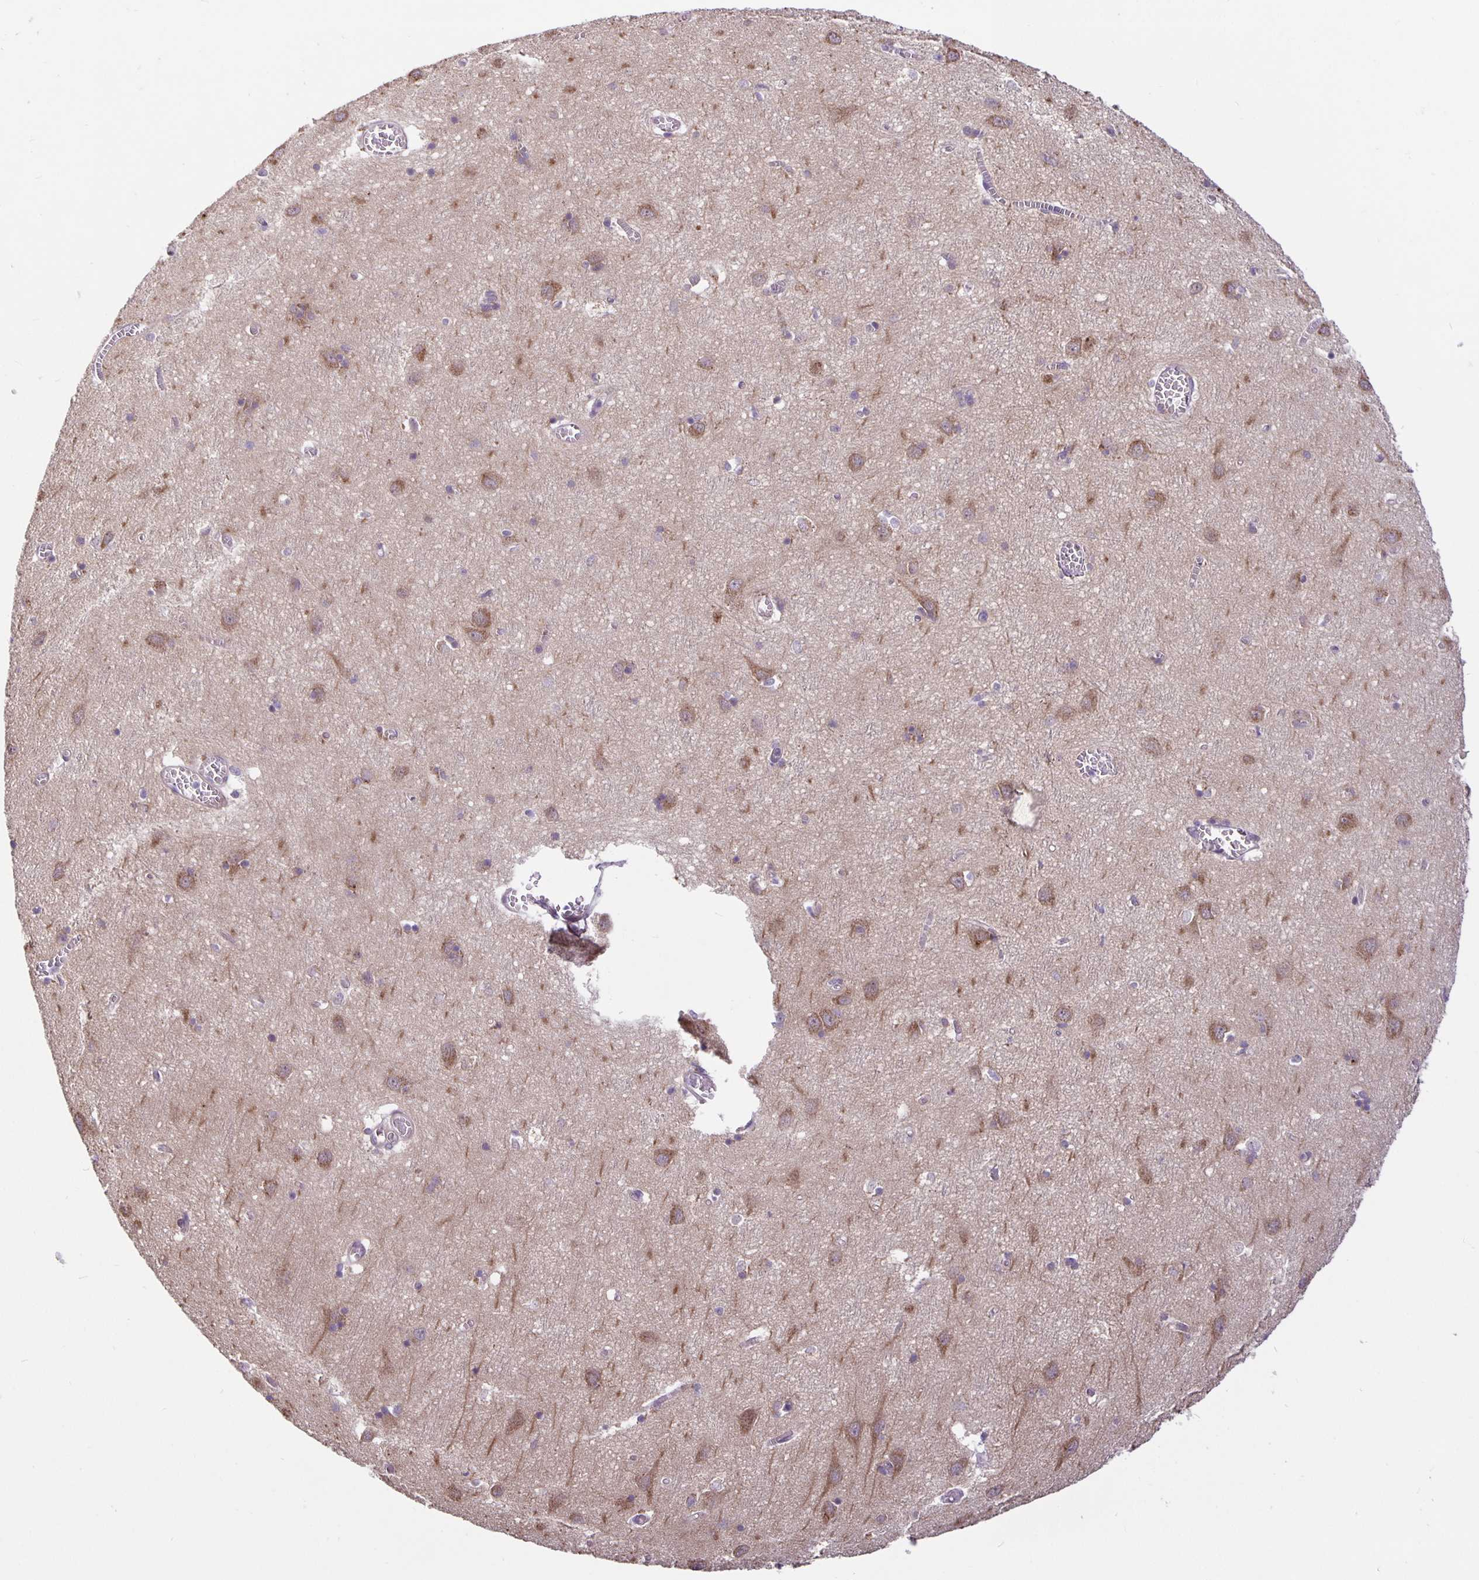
{"staining": {"intensity": "negative", "quantity": "none", "location": "none"}, "tissue": "cerebral cortex", "cell_type": "Endothelial cells", "image_type": "normal", "snomed": [{"axis": "morphology", "description": "Normal tissue, NOS"}, {"axis": "topography", "description": "Cerebral cortex"}], "caption": "An immunohistochemistry (IHC) image of unremarkable cerebral cortex is shown. There is no staining in endothelial cells of cerebral cortex.", "gene": "ARVCF", "patient": {"sex": "male", "age": 70}}